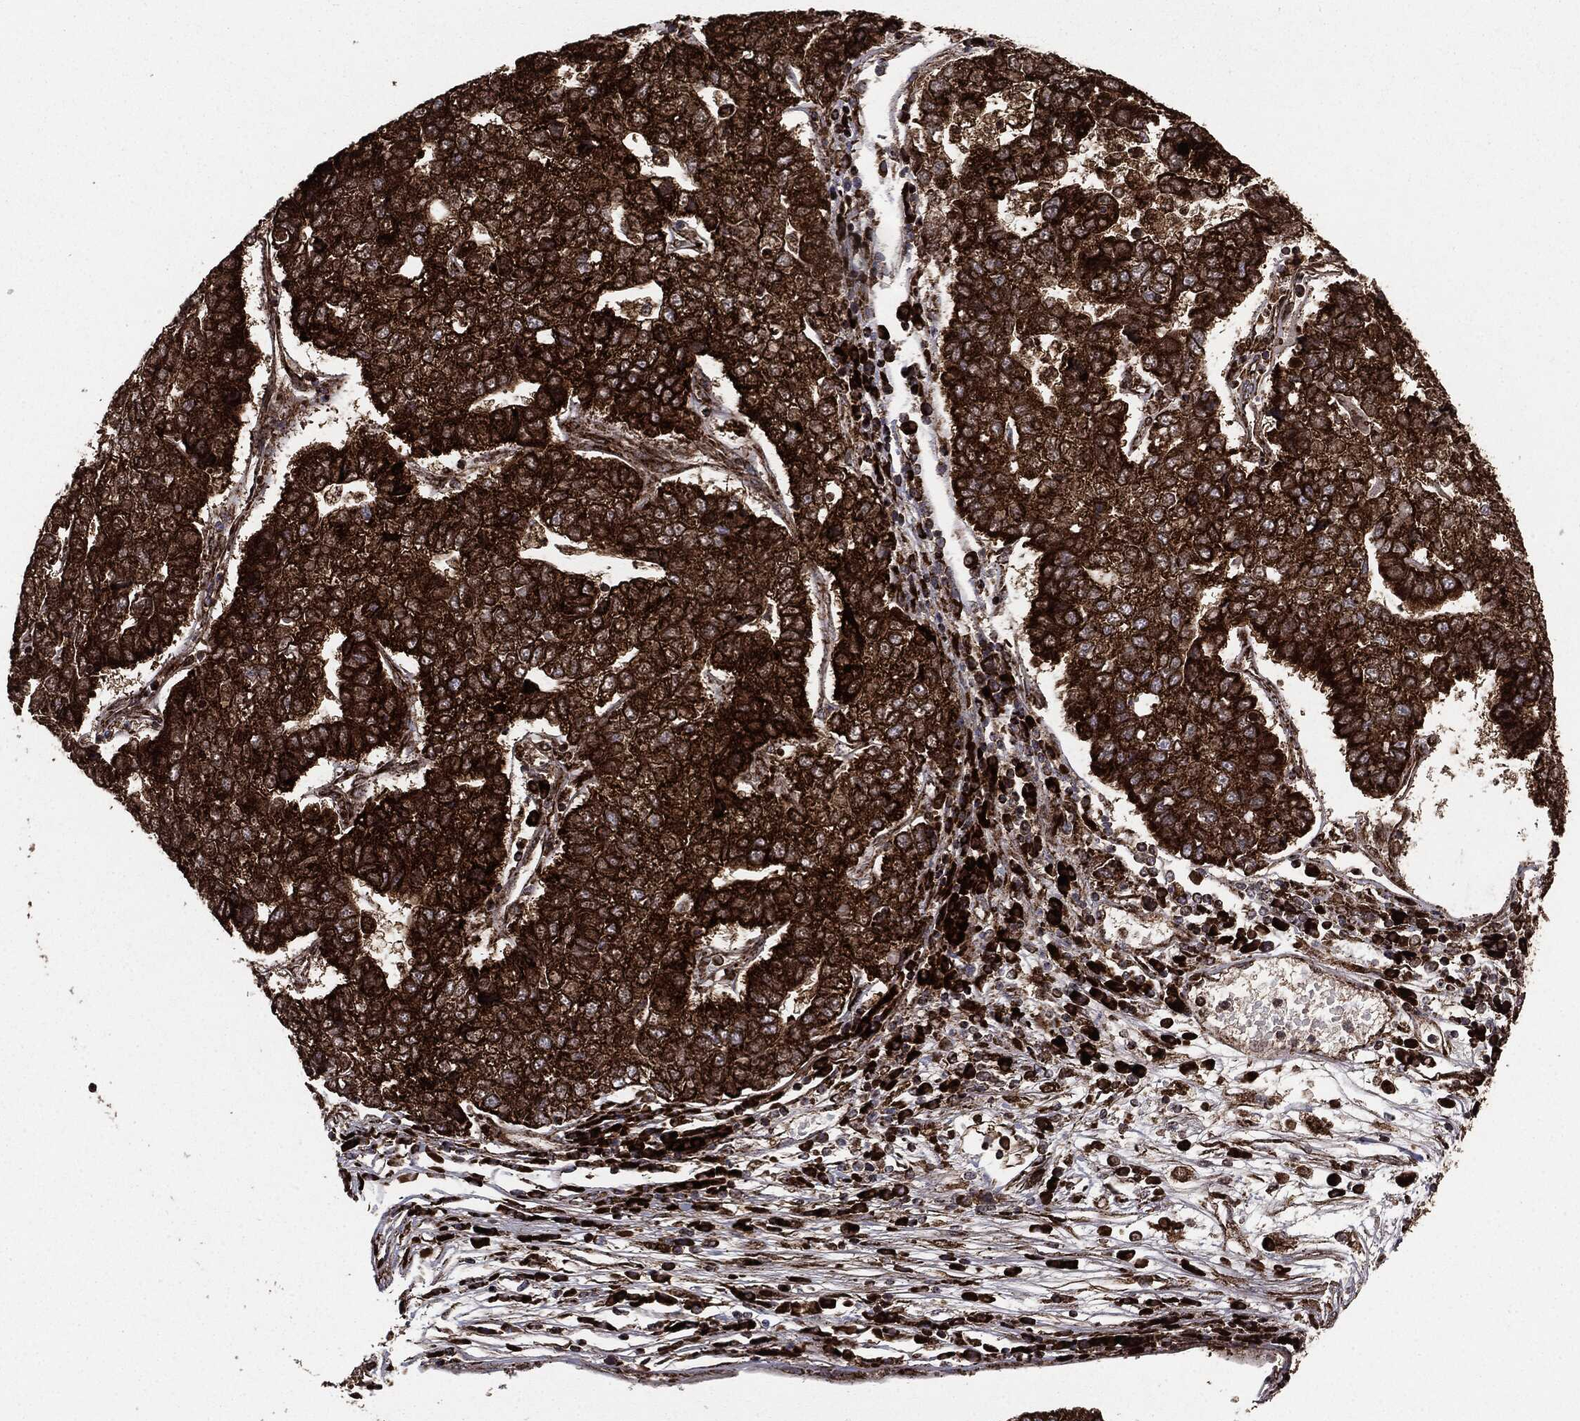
{"staining": {"intensity": "strong", "quantity": ">75%", "location": "cytoplasmic/membranous"}, "tissue": "pancreatic cancer", "cell_type": "Tumor cells", "image_type": "cancer", "snomed": [{"axis": "morphology", "description": "Adenocarcinoma, NOS"}, {"axis": "topography", "description": "Pancreas"}], "caption": "Pancreatic cancer (adenocarcinoma) stained with a brown dye exhibits strong cytoplasmic/membranous positive expression in about >75% of tumor cells.", "gene": "MAP2K1", "patient": {"sex": "female", "age": 61}}